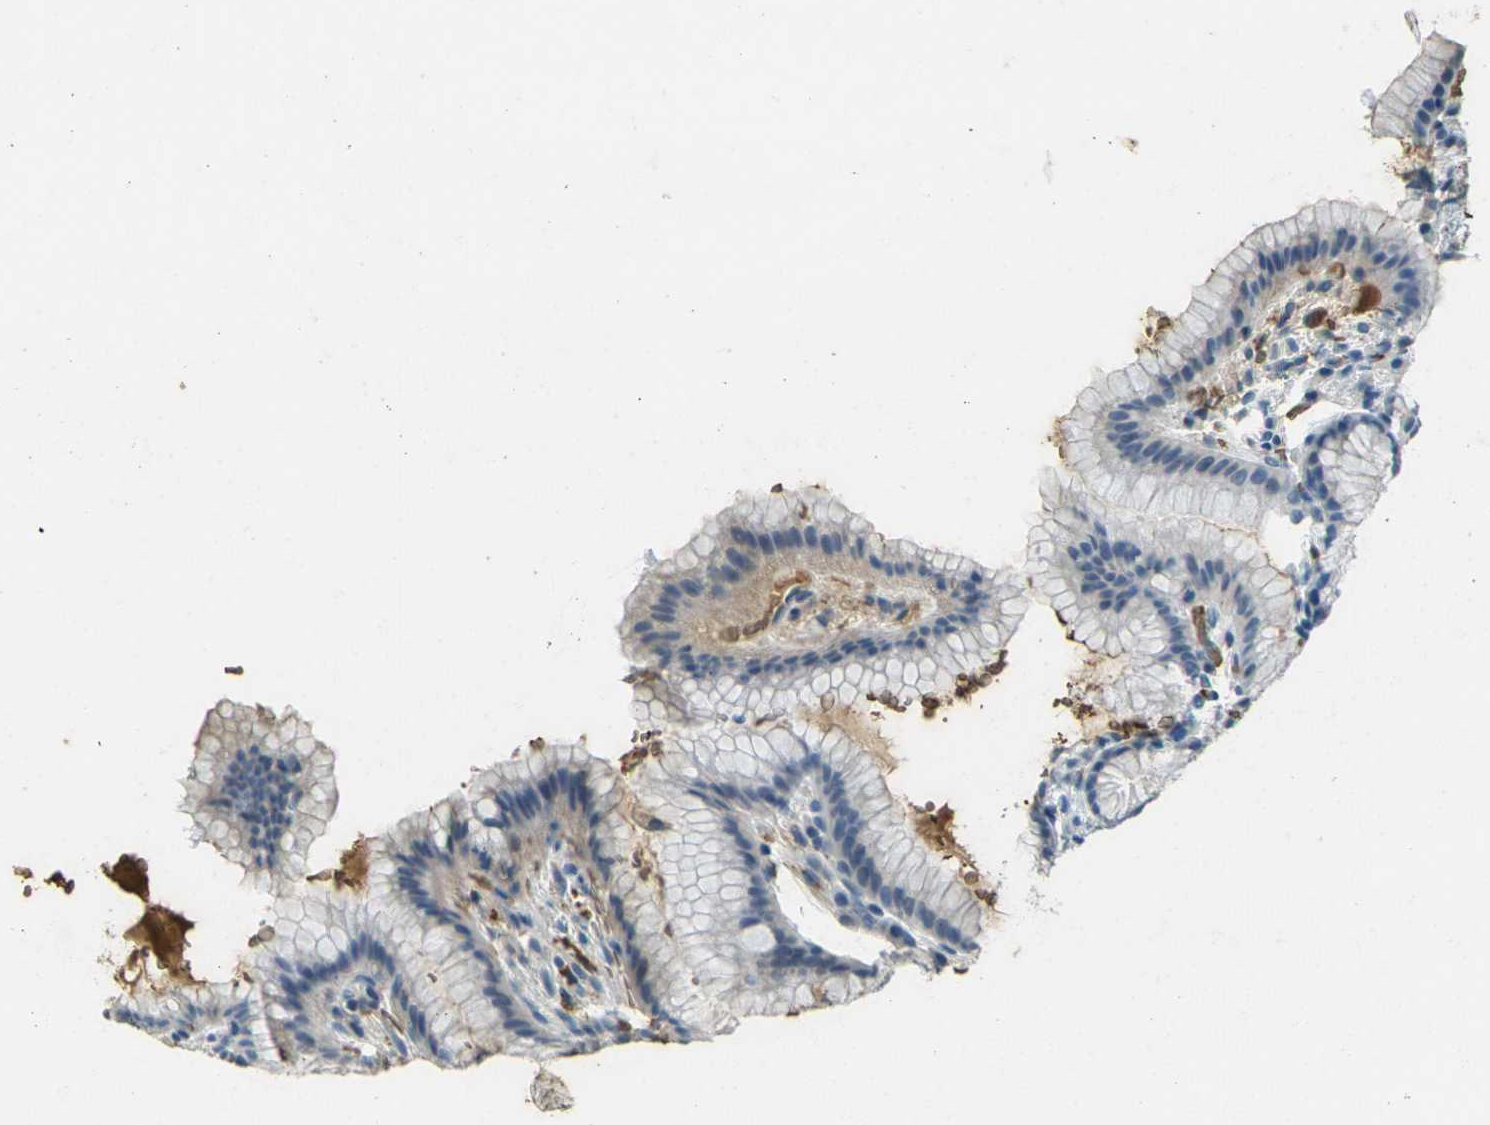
{"staining": {"intensity": "negative", "quantity": "none", "location": "none"}, "tissue": "stomach", "cell_type": "Glandular cells", "image_type": "normal", "snomed": [{"axis": "morphology", "description": "Normal tissue, NOS"}, {"axis": "topography", "description": "Stomach, lower"}], "caption": "The immunohistochemistry image has no significant staining in glandular cells of stomach.", "gene": "HBB", "patient": {"sex": "male", "age": 52}}